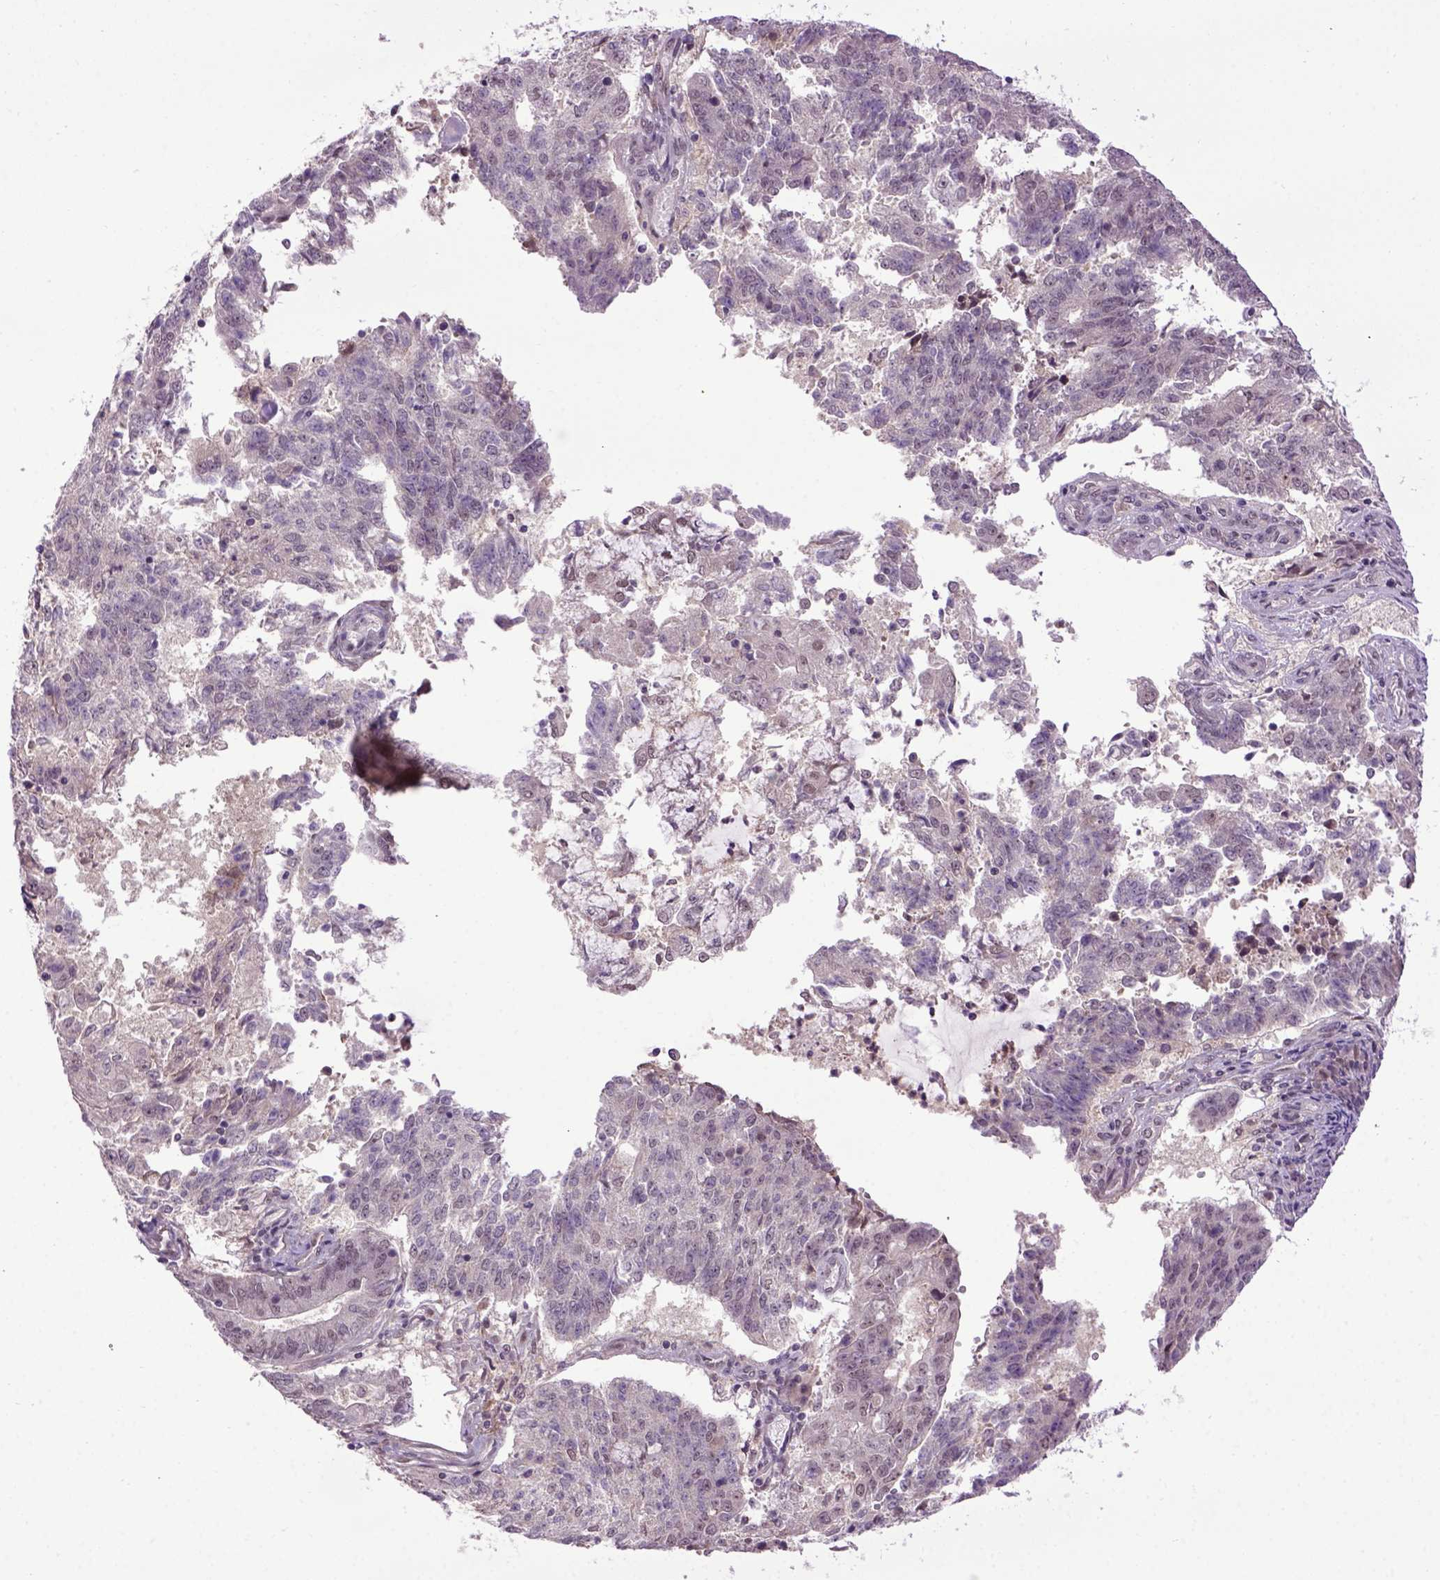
{"staining": {"intensity": "negative", "quantity": "none", "location": "none"}, "tissue": "endometrial cancer", "cell_type": "Tumor cells", "image_type": "cancer", "snomed": [{"axis": "morphology", "description": "Adenocarcinoma, NOS"}, {"axis": "topography", "description": "Endometrium"}], "caption": "The photomicrograph exhibits no staining of tumor cells in endometrial cancer (adenocarcinoma).", "gene": "RAB43", "patient": {"sex": "female", "age": 82}}